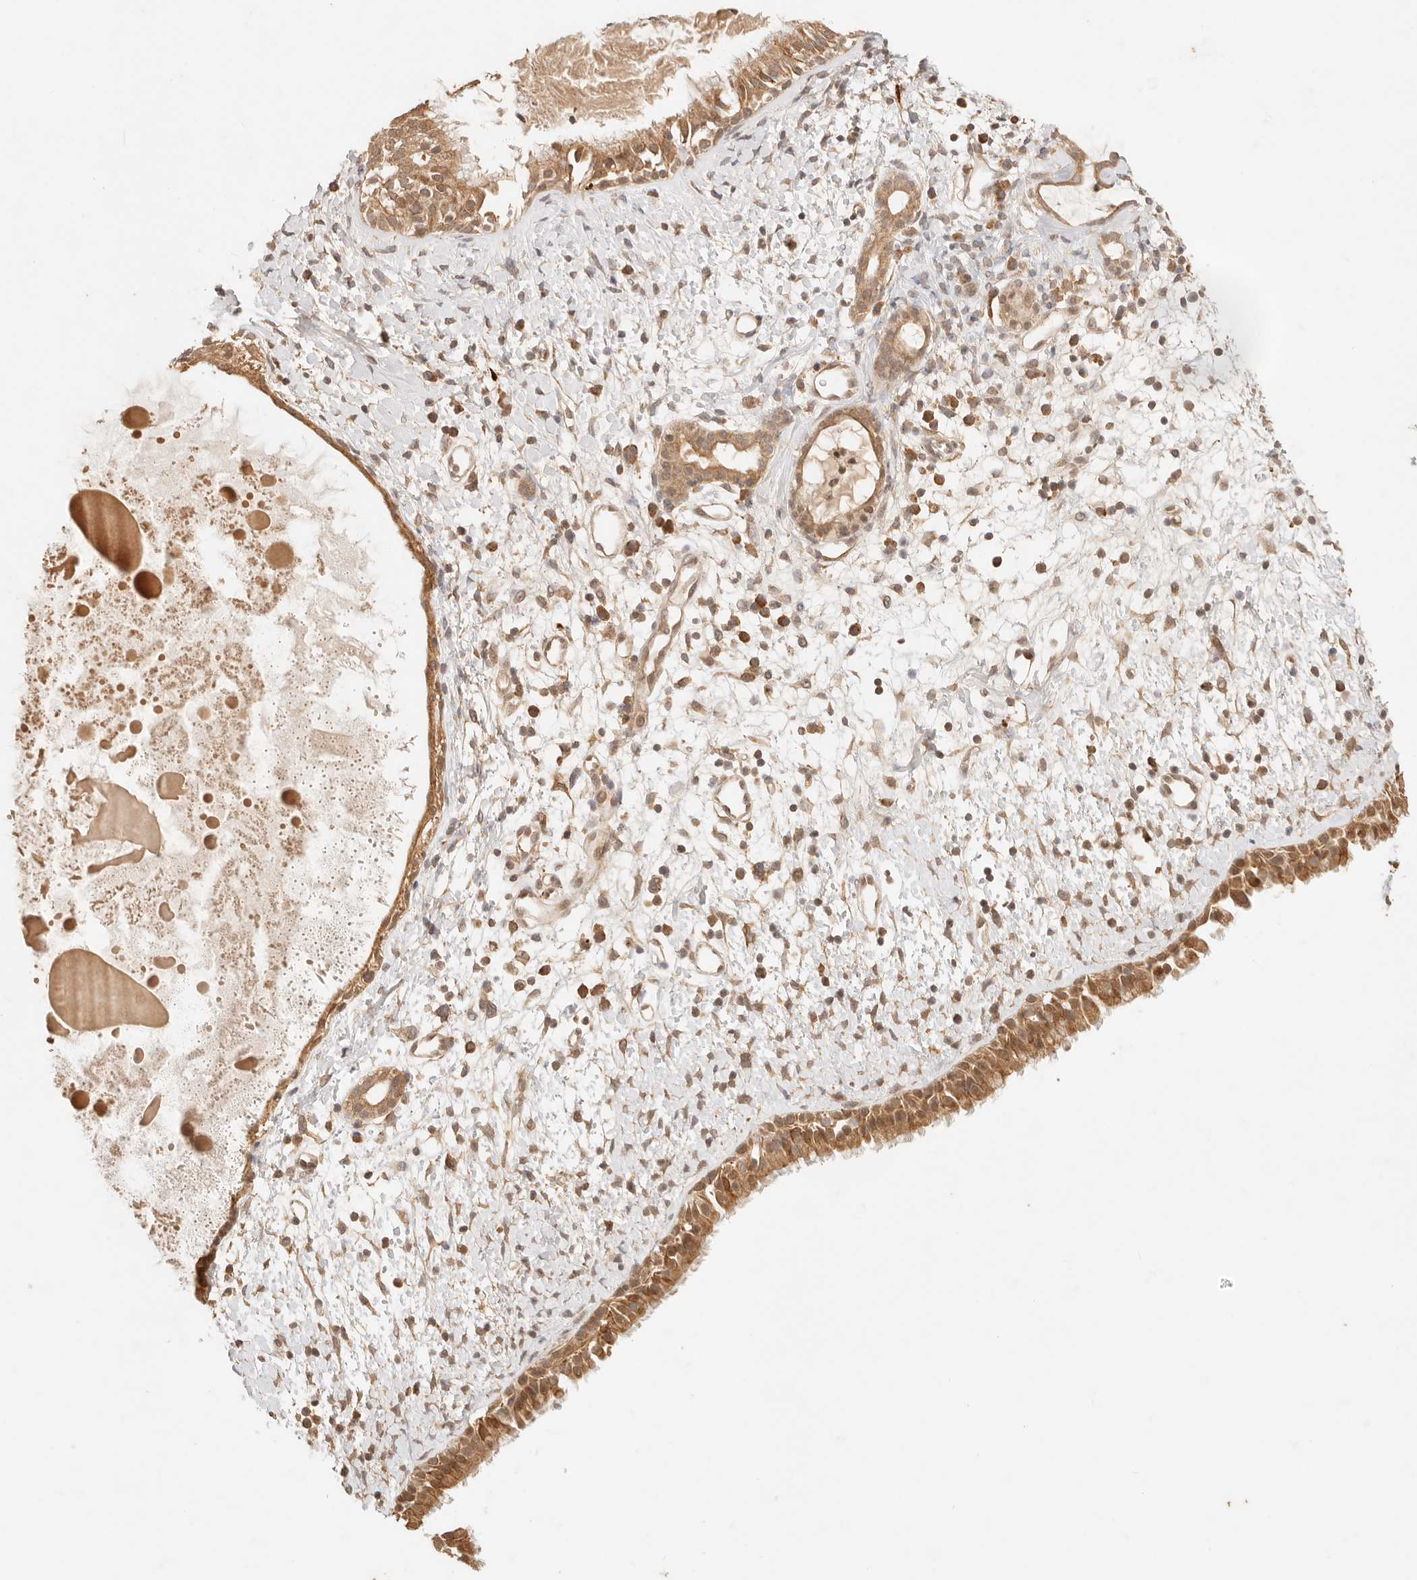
{"staining": {"intensity": "moderate", "quantity": ">75%", "location": "cytoplasmic/membranous"}, "tissue": "nasopharynx", "cell_type": "Respiratory epithelial cells", "image_type": "normal", "snomed": [{"axis": "morphology", "description": "Normal tissue, NOS"}, {"axis": "topography", "description": "Nasopharynx"}], "caption": "Protein staining of unremarkable nasopharynx reveals moderate cytoplasmic/membranous staining in about >75% of respiratory epithelial cells.", "gene": "TRIM11", "patient": {"sex": "male", "age": 22}}